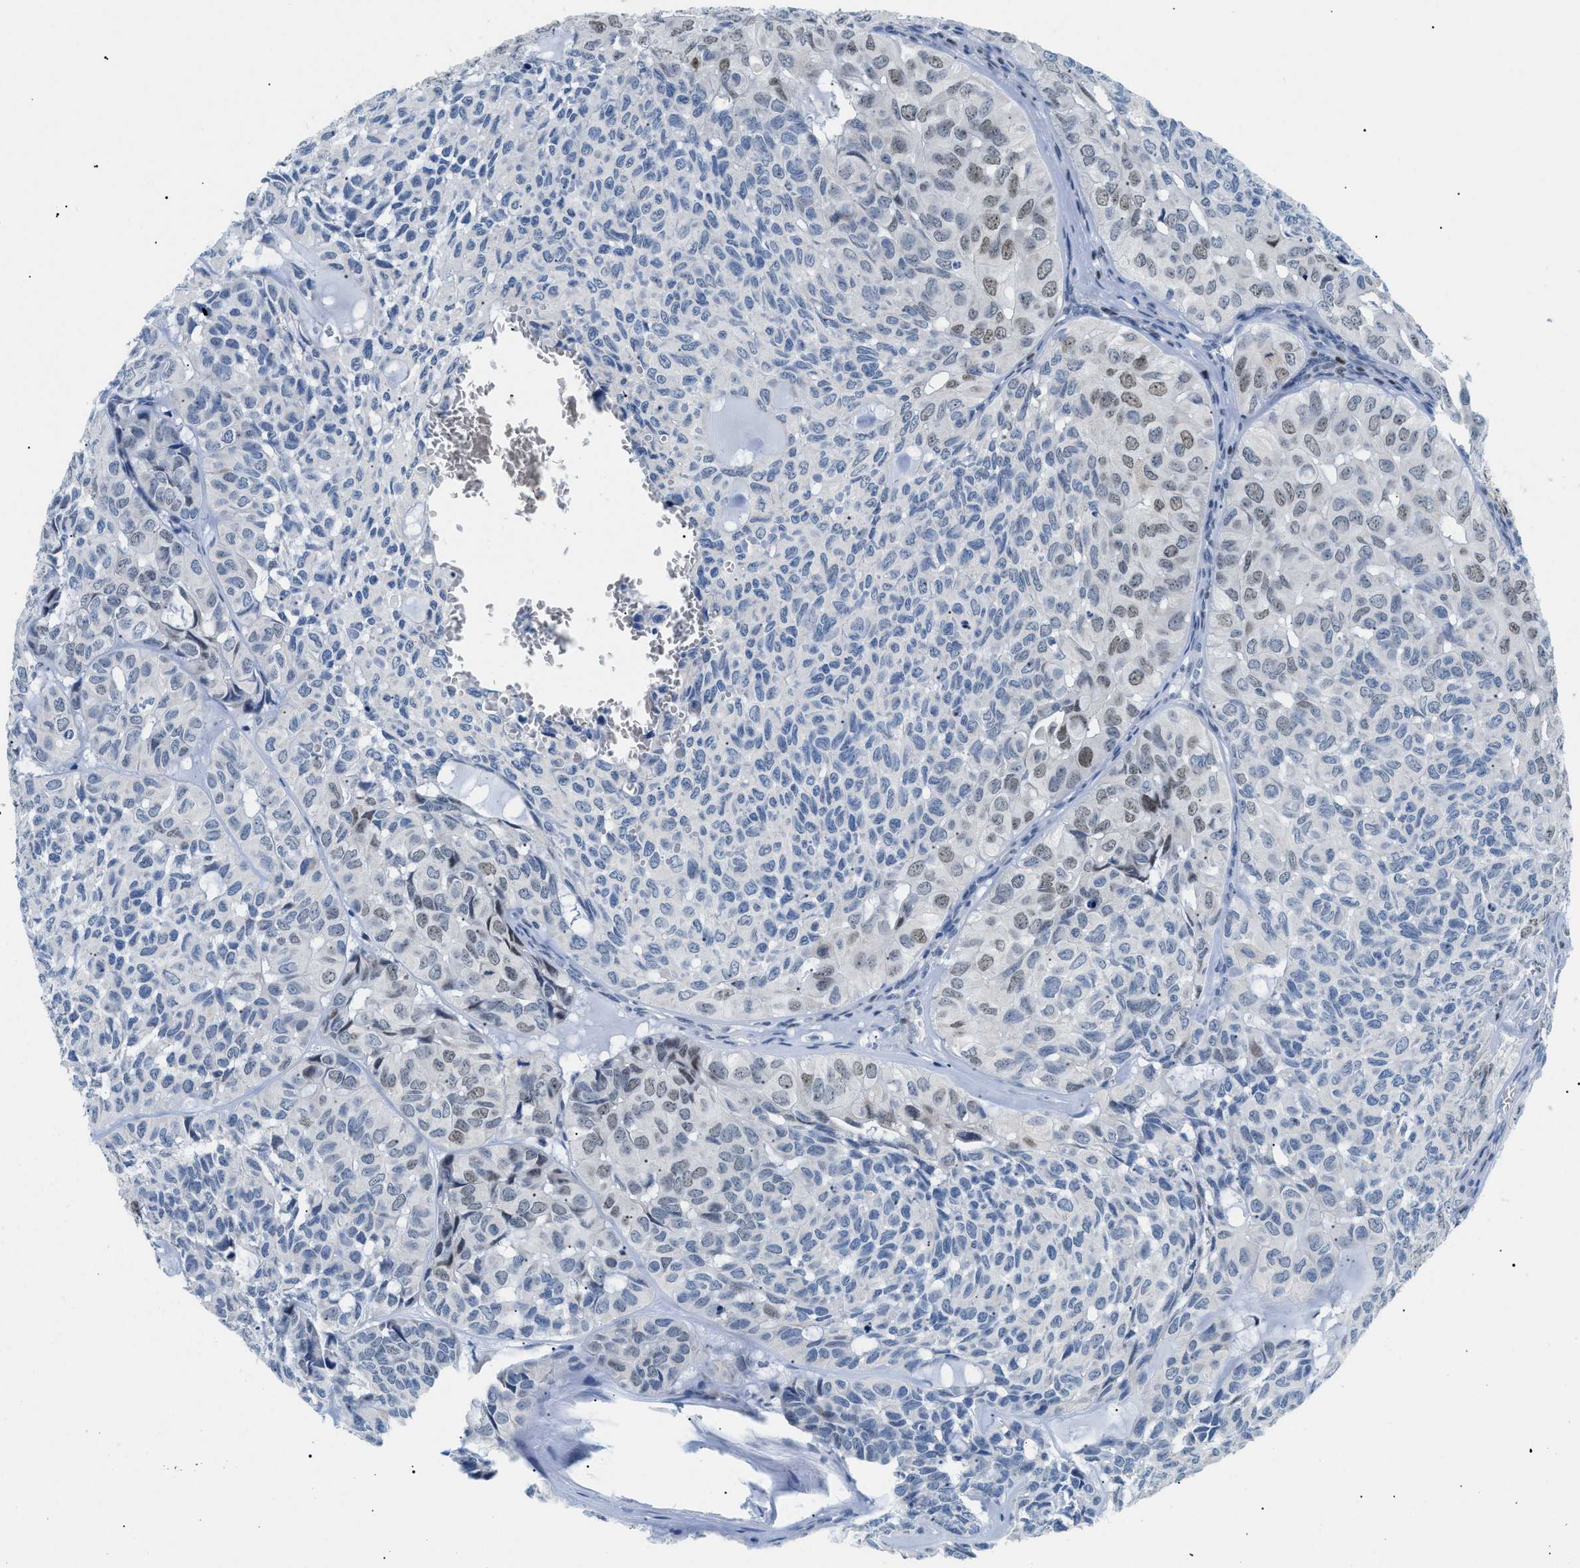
{"staining": {"intensity": "weak", "quantity": "25%-75%", "location": "nuclear"}, "tissue": "head and neck cancer", "cell_type": "Tumor cells", "image_type": "cancer", "snomed": [{"axis": "morphology", "description": "Adenocarcinoma, NOS"}, {"axis": "topography", "description": "Salivary gland, NOS"}, {"axis": "topography", "description": "Head-Neck"}], "caption": "An immunohistochemistry (IHC) micrograph of neoplastic tissue is shown. Protein staining in brown labels weak nuclear positivity in adenocarcinoma (head and neck) within tumor cells.", "gene": "SMARCC1", "patient": {"sex": "female", "age": 76}}